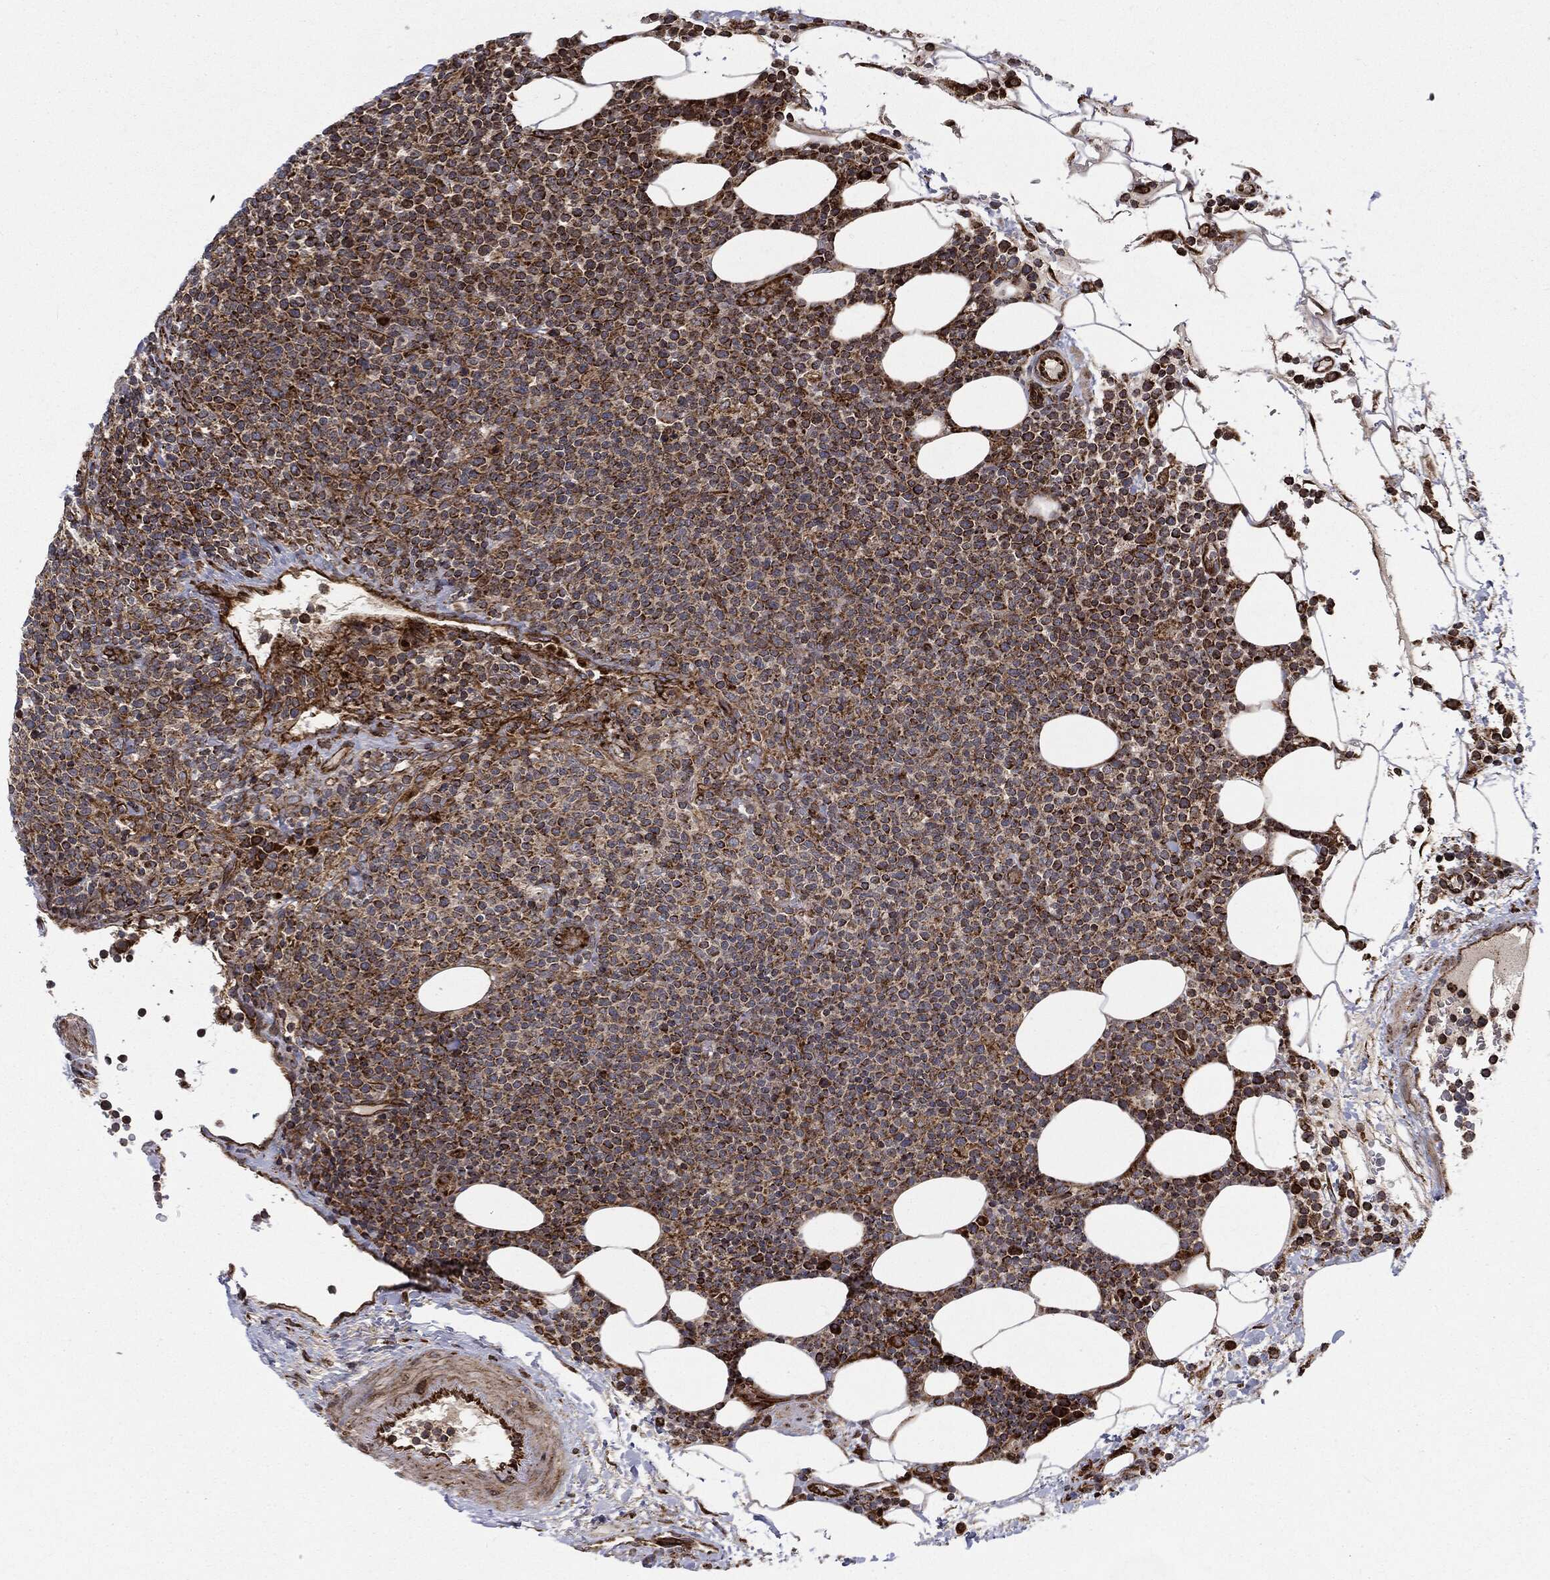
{"staining": {"intensity": "strong", "quantity": "25%-75%", "location": "cytoplasmic/membranous"}, "tissue": "lymphoma", "cell_type": "Tumor cells", "image_type": "cancer", "snomed": [{"axis": "morphology", "description": "Malignant lymphoma, non-Hodgkin's type, High grade"}, {"axis": "topography", "description": "Lymph node"}], "caption": "Protein expression analysis of high-grade malignant lymphoma, non-Hodgkin's type displays strong cytoplasmic/membranous staining in approximately 25%-75% of tumor cells.", "gene": "CYLD", "patient": {"sex": "male", "age": 61}}